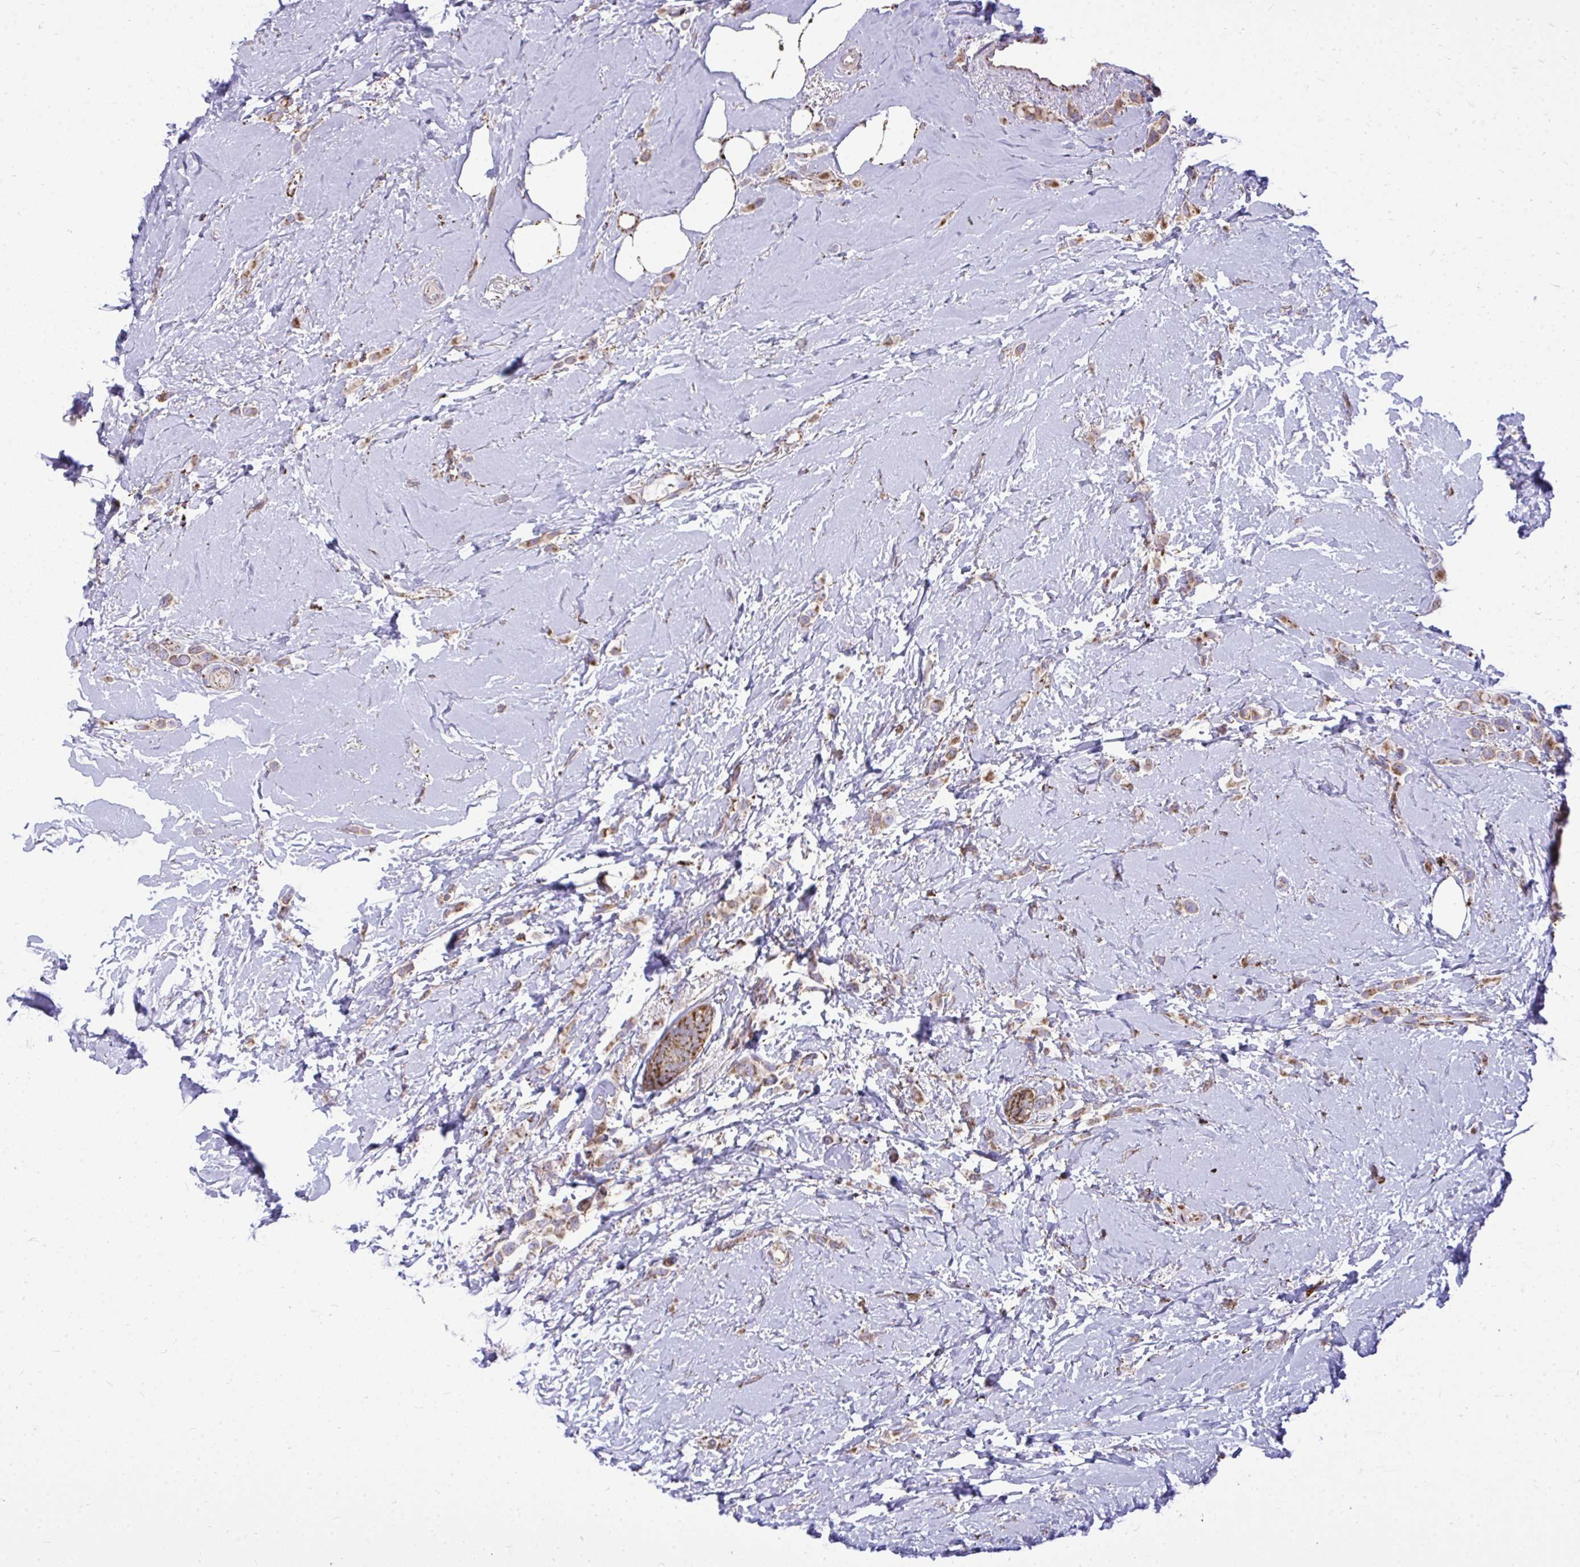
{"staining": {"intensity": "weak", "quantity": ">75%", "location": "cytoplasmic/membranous"}, "tissue": "breast cancer", "cell_type": "Tumor cells", "image_type": "cancer", "snomed": [{"axis": "morphology", "description": "Lobular carcinoma"}, {"axis": "topography", "description": "Breast"}], "caption": "About >75% of tumor cells in human breast cancer exhibit weak cytoplasmic/membranous protein positivity as visualized by brown immunohistochemical staining.", "gene": "SPTBN2", "patient": {"sex": "female", "age": 66}}